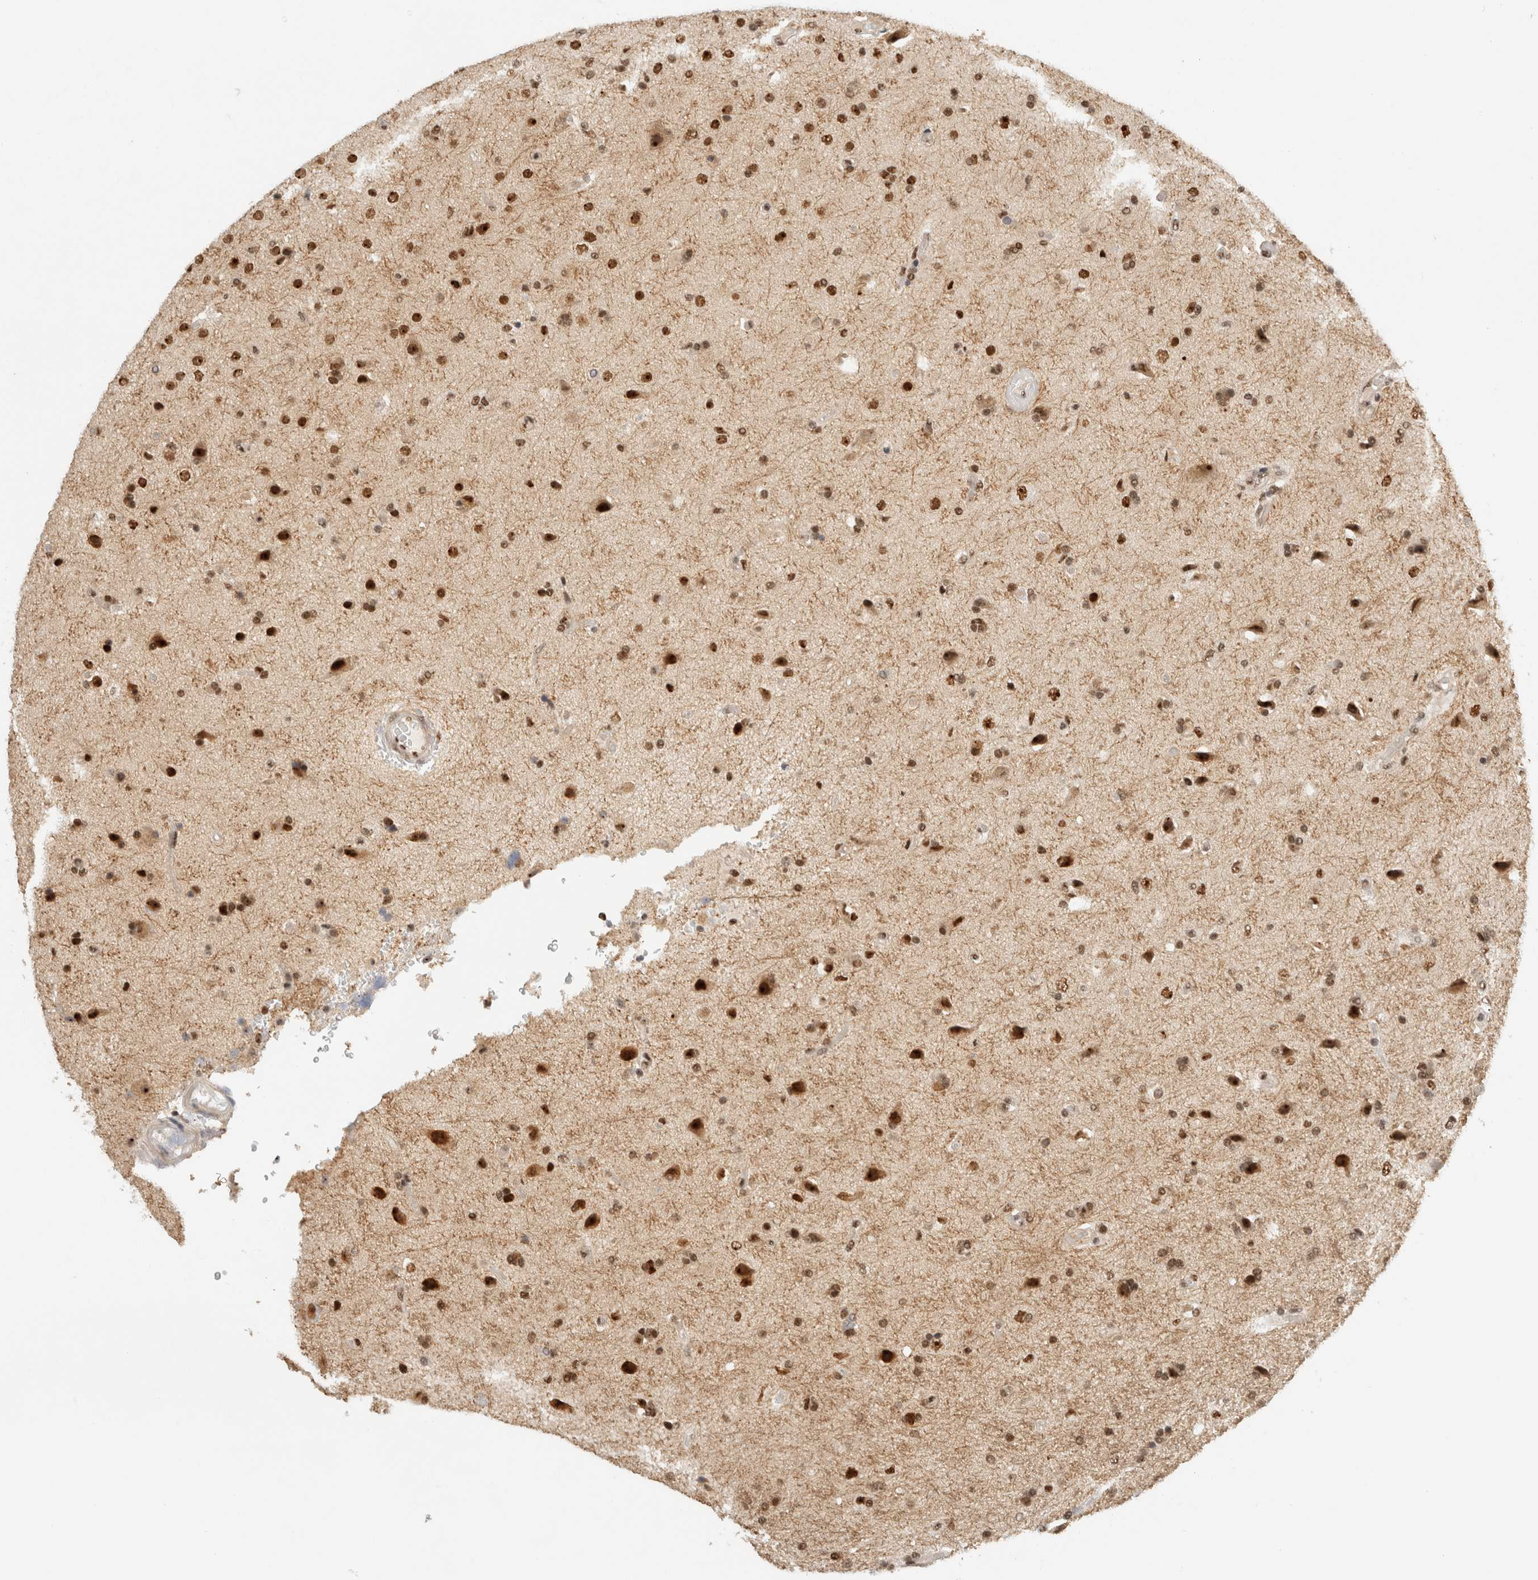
{"staining": {"intensity": "strong", "quantity": ">75%", "location": "nuclear"}, "tissue": "glioma", "cell_type": "Tumor cells", "image_type": "cancer", "snomed": [{"axis": "morphology", "description": "Glioma, malignant, High grade"}, {"axis": "topography", "description": "Brain"}], "caption": "A high amount of strong nuclear staining is present in about >75% of tumor cells in glioma tissue.", "gene": "EBNA1BP2", "patient": {"sex": "male", "age": 72}}